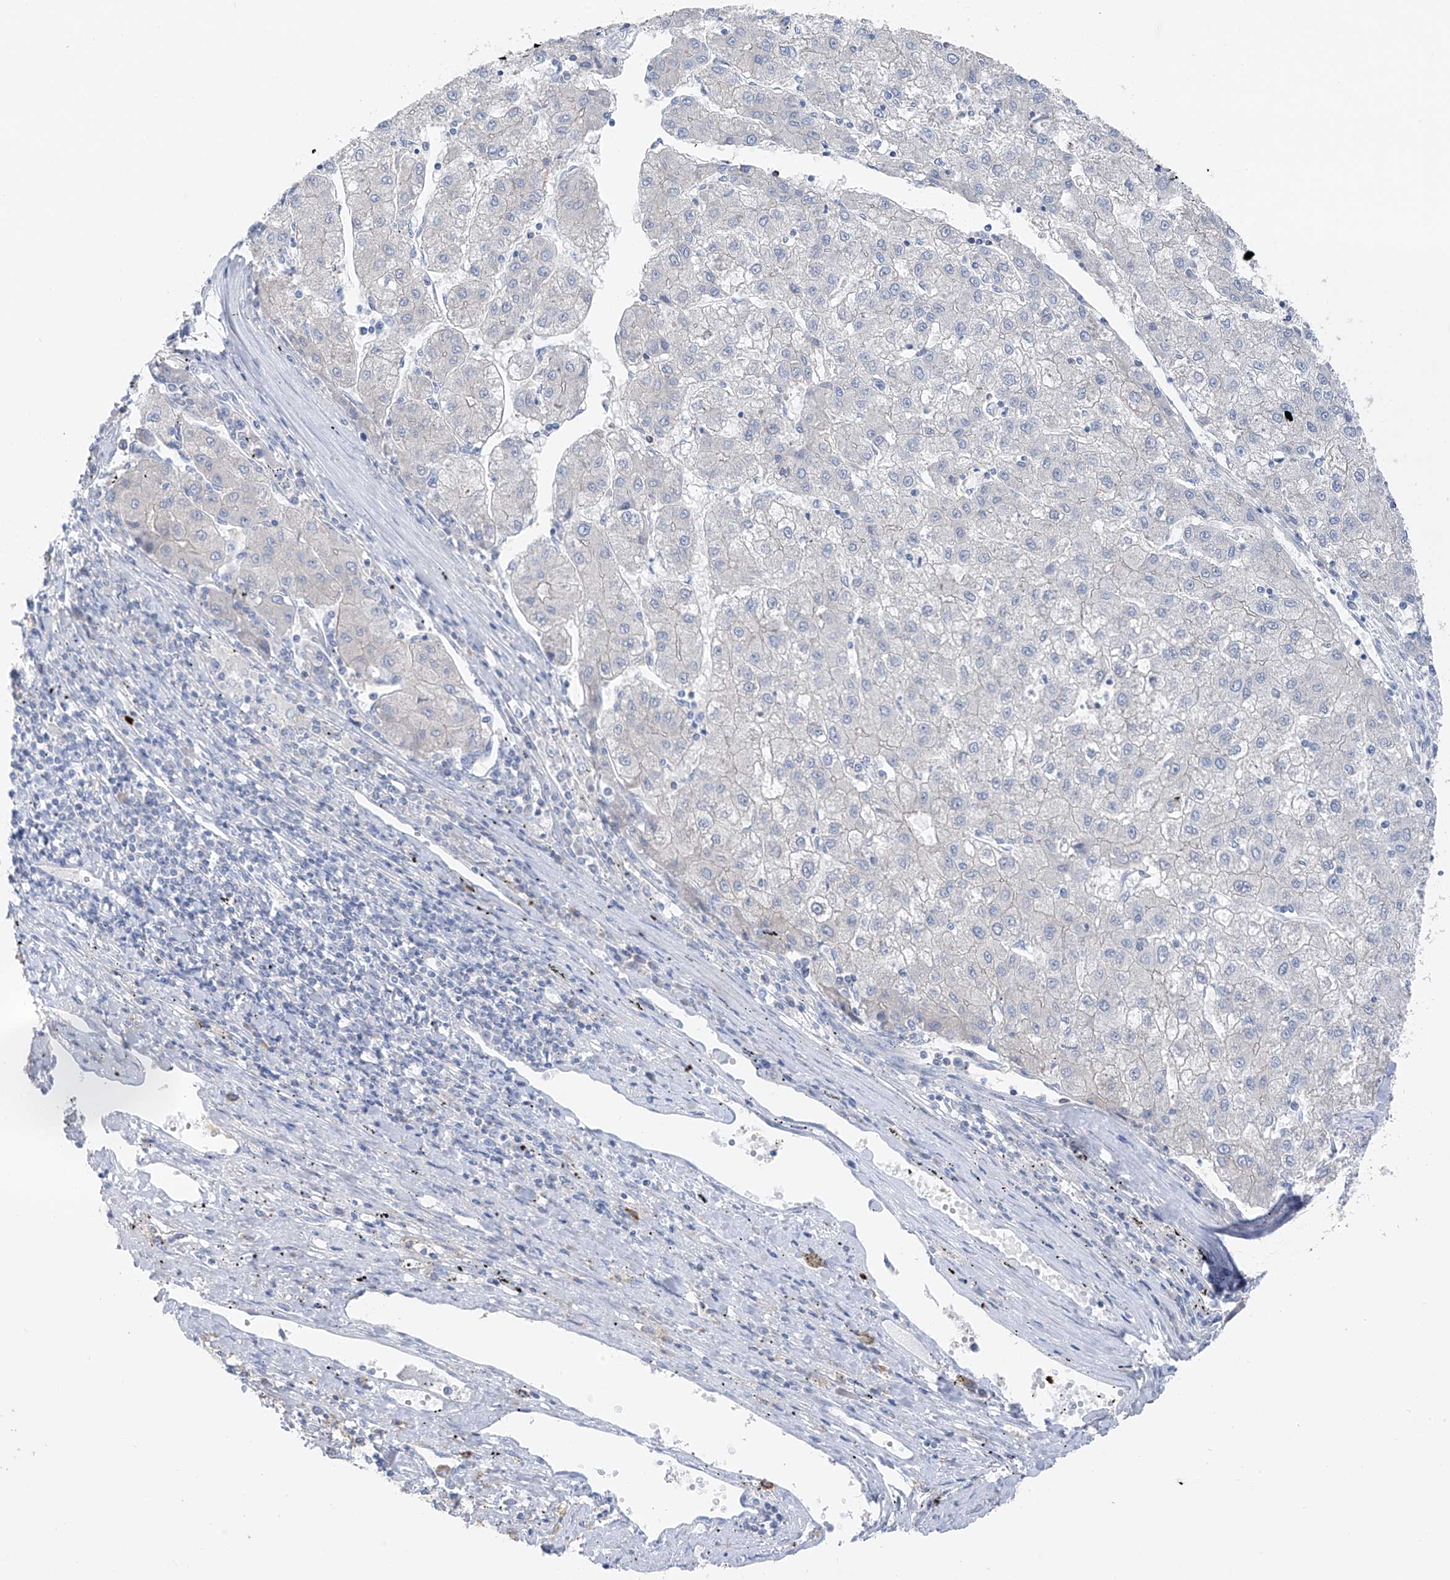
{"staining": {"intensity": "negative", "quantity": "none", "location": "none"}, "tissue": "liver cancer", "cell_type": "Tumor cells", "image_type": "cancer", "snomed": [{"axis": "morphology", "description": "Carcinoma, Hepatocellular, NOS"}, {"axis": "topography", "description": "Liver"}], "caption": "Tumor cells are negative for protein expression in human hepatocellular carcinoma (liver).", "gene": "POMGNT2", "patient": {"sex": "male", "age": 72}}